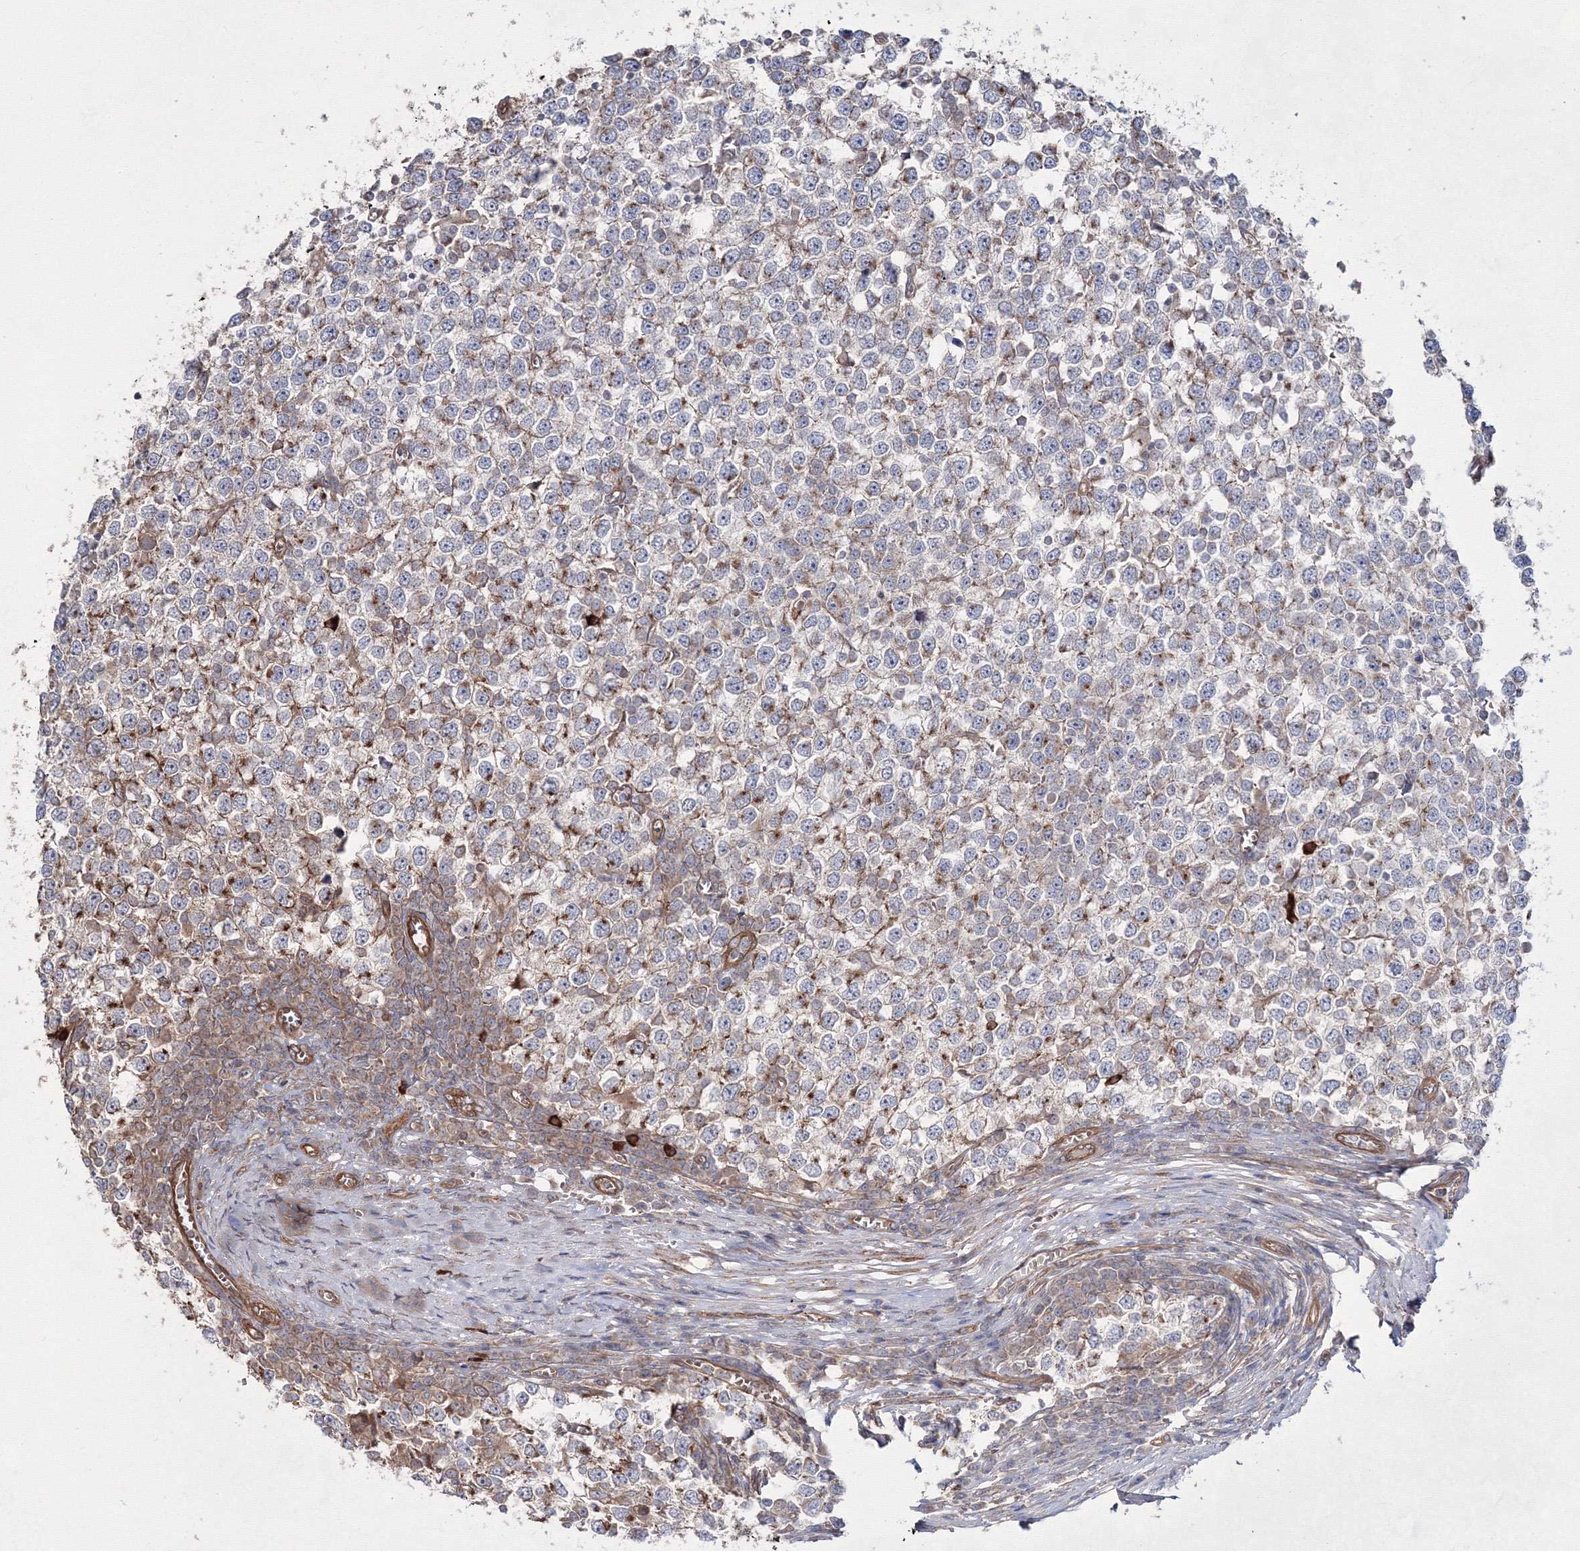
{"staining": {"intensity": "weak", "quantity": "25%-75%", "location": "cytoplasmic/membranous"}, "tissue": "testis cancer", "cell_type": "Tumor cells", "image_type": "cancer", "snomed": [{"axis": "morphology", "description": "Seminoma, NOS"}, {"axis": "topography", "description": "Testis"}], "caption": "Seminoma (testis) was stained to show a protein in brown. There is low levels of weak cytoplasmic/membranous staining in approximately 25%-75% of tumor cells. (Brightfield microscopy of DAB IHC at high magnification).", "gene": "EXOC6", "patient": {"sex": "male", "age": 65}}